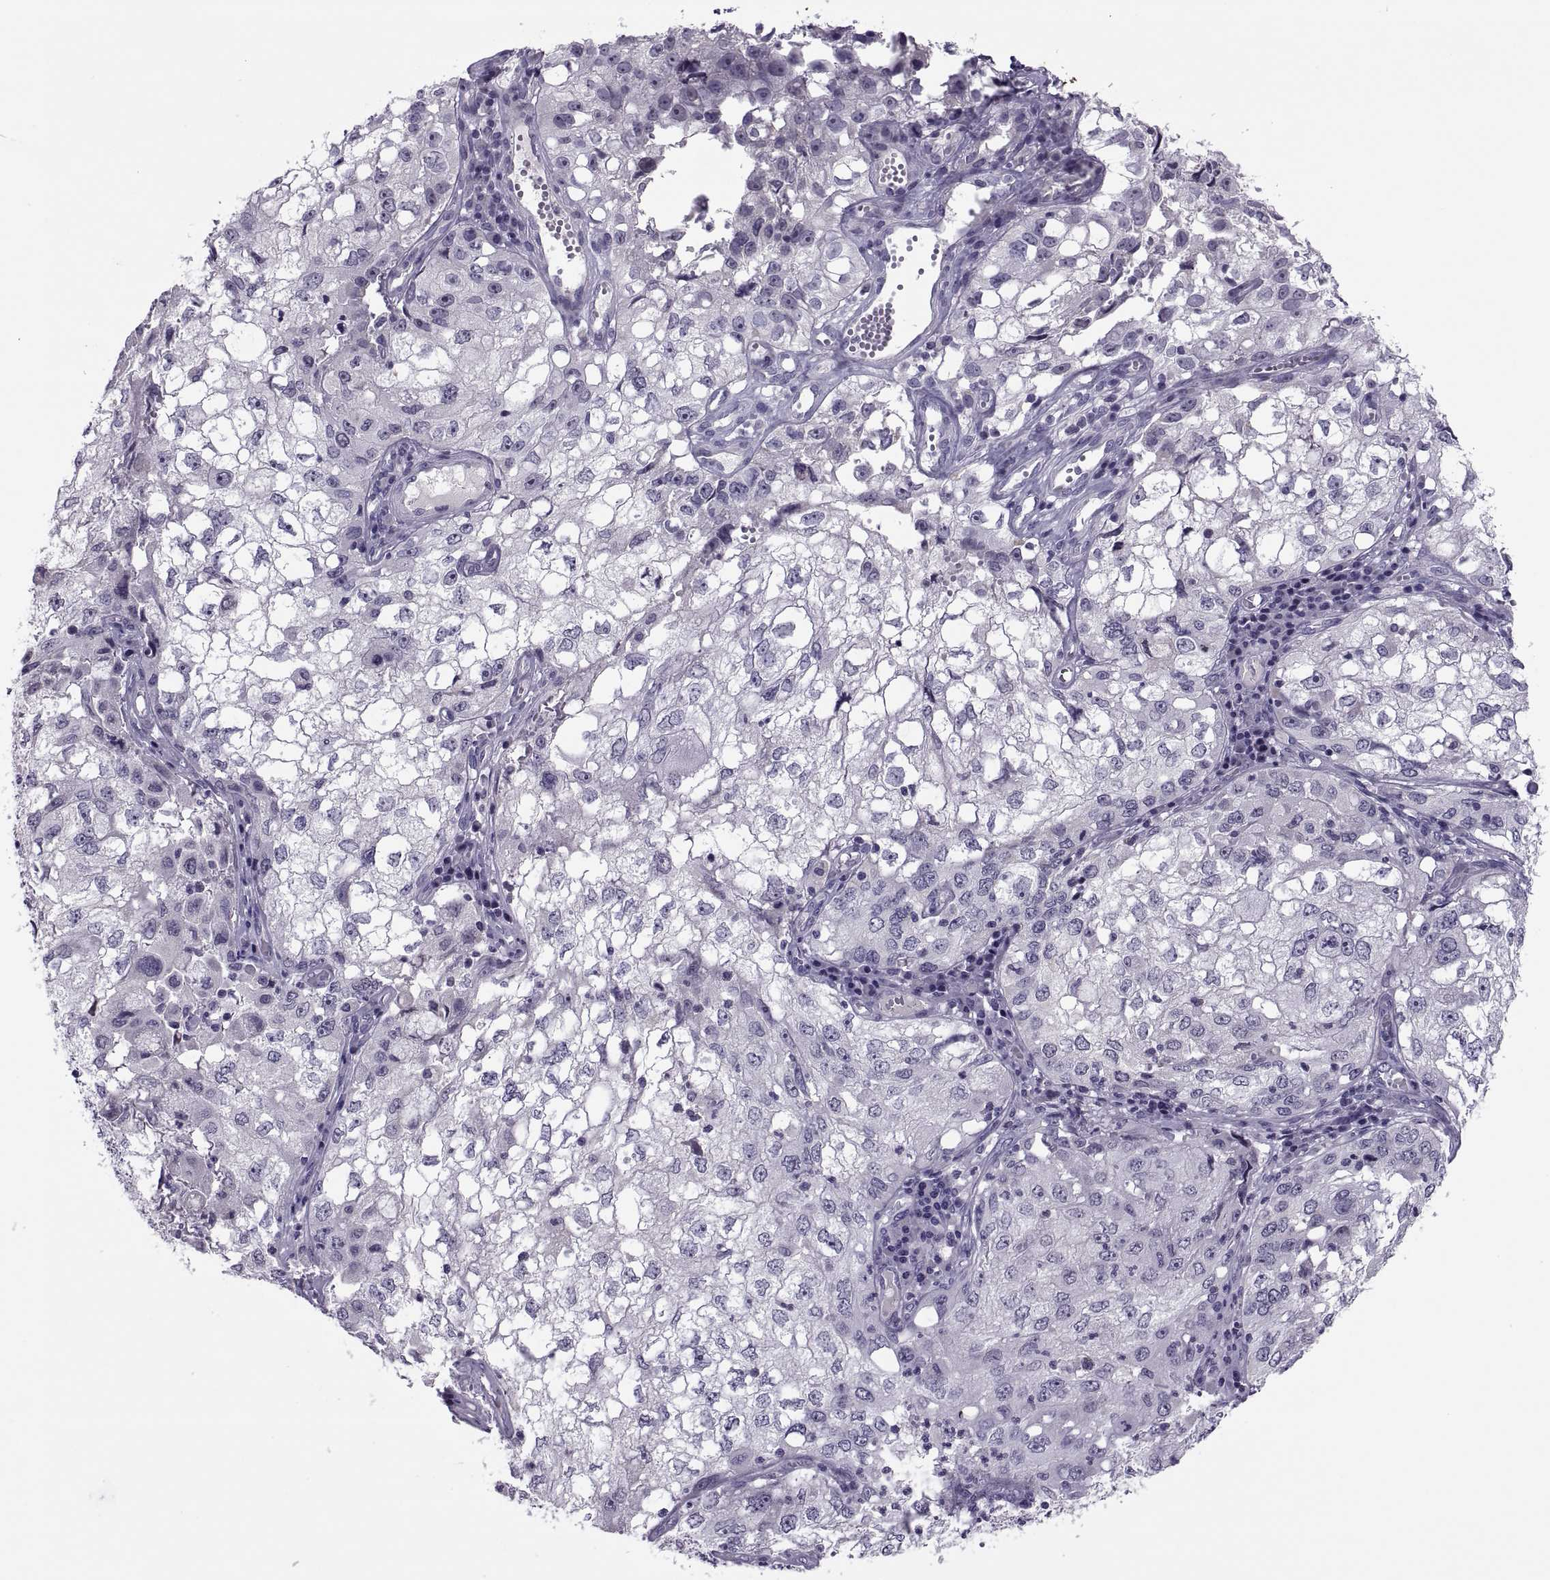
{"staining": {"intensity": "negative", "quantity": "none", "location": "none"}, "tissue": "cervical cancer", "cell_type": "Tumor cells", "image_type": "cancer", "snomed": [{"axis": "morphology", "description": "Squamous cell carcinoma, NOS"}, {"axis": "topography", "description": "Cervix"}], "caption": "Immunohistochemistry (IHC) of squamous cell carcinoma (cervical) shows no staining in tumor cells.", "gene": "MAGEB1", "patient": {"sex": "female", "age": 36}}